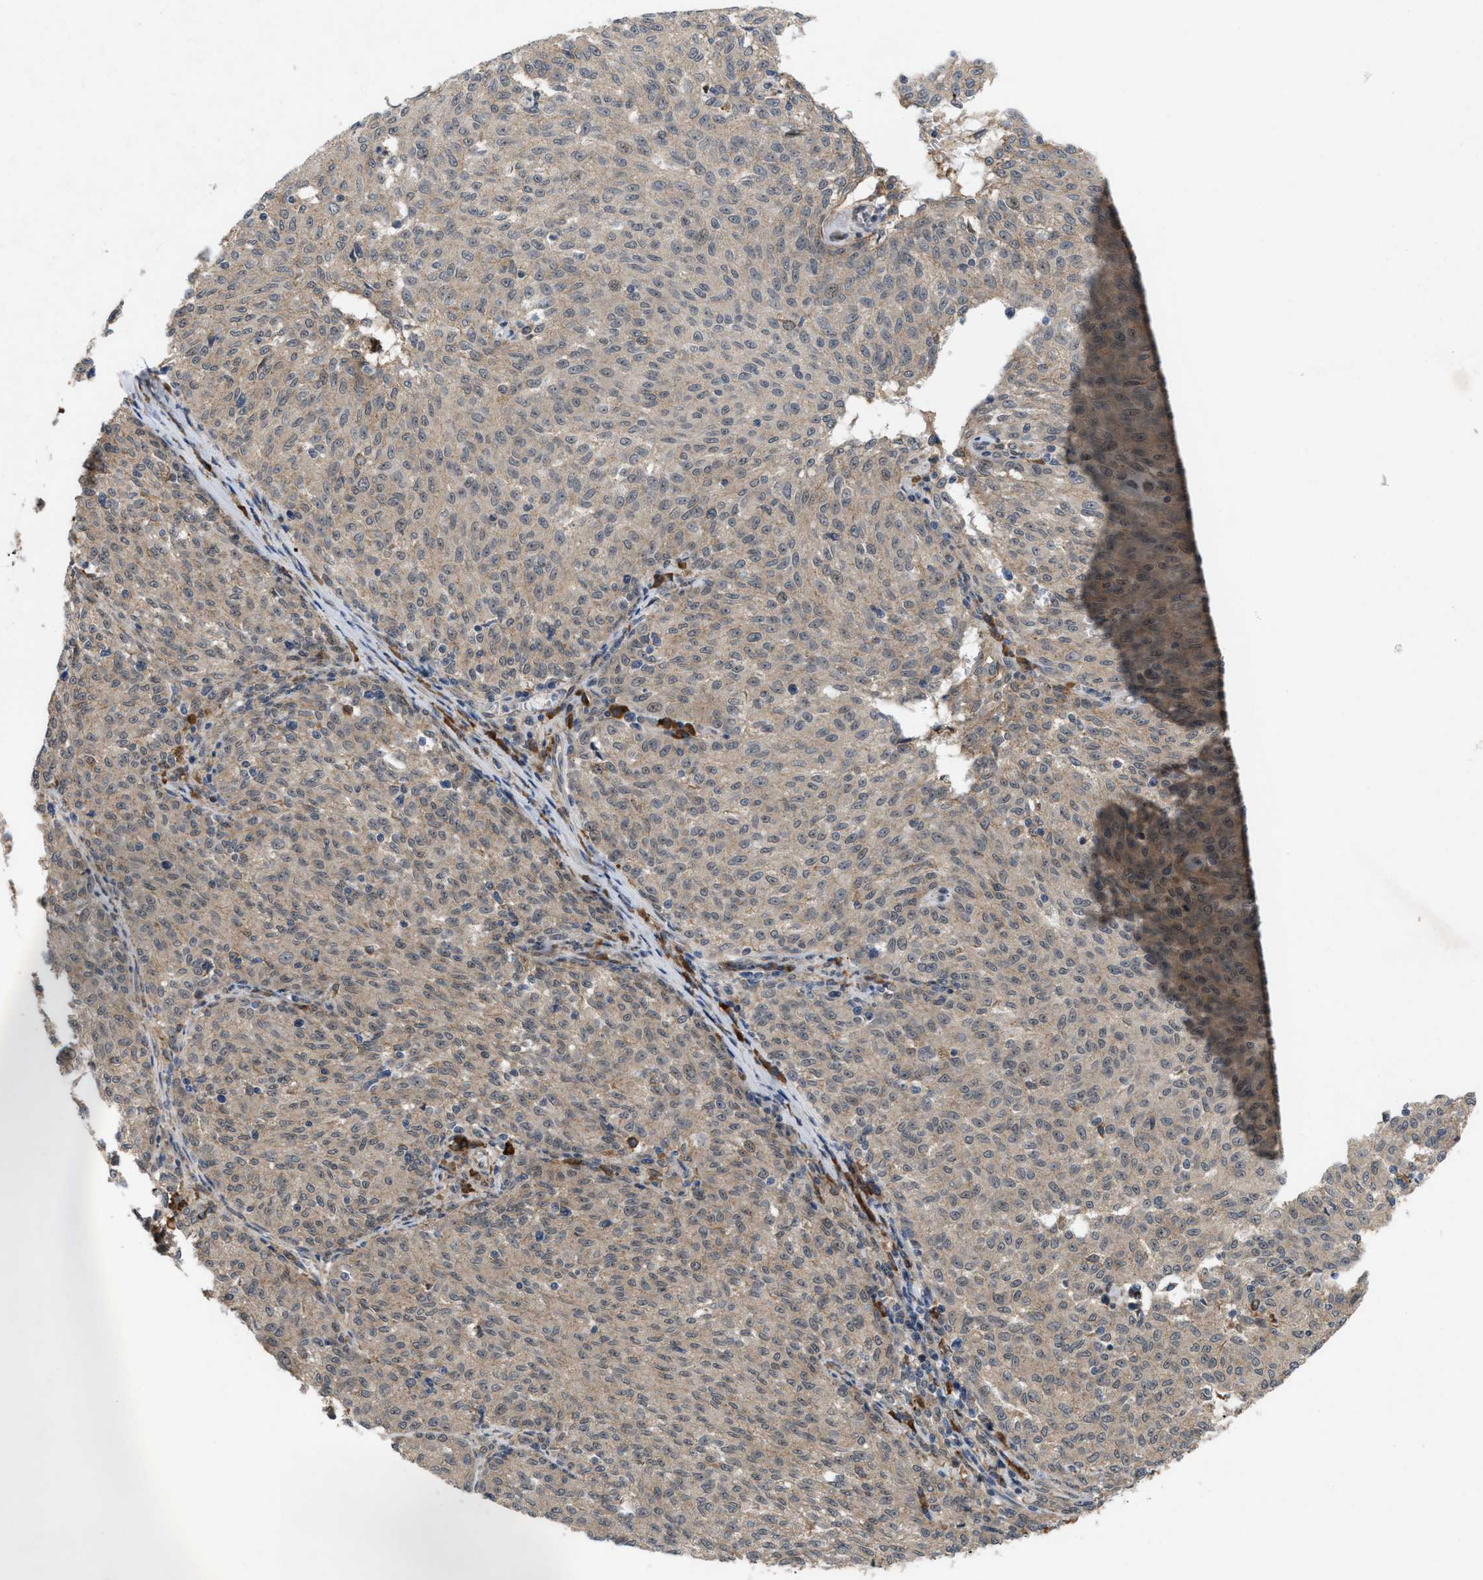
{"staining": {"intensity": "weak", "quantity": "25%-75%", "location": "cytoplasmic/membranous"}, "tissue": "melanoma", "cell_type": "Tumor cells", "image_type": "cancer", "snomed": [{"axis": "morphology", "description": "Malignant melanoma, NOS"}, {"axis": "topography", "description": "Skin"}], "caption": "A histopathology image showing weak cytoplasmic/membranous expression in about 25%-75% of tumor cells in melanoma, as visualized by brown immunohistochemical staining.", "gene": "MFSD6", "patient": {"sex": "female", "age": 72}}